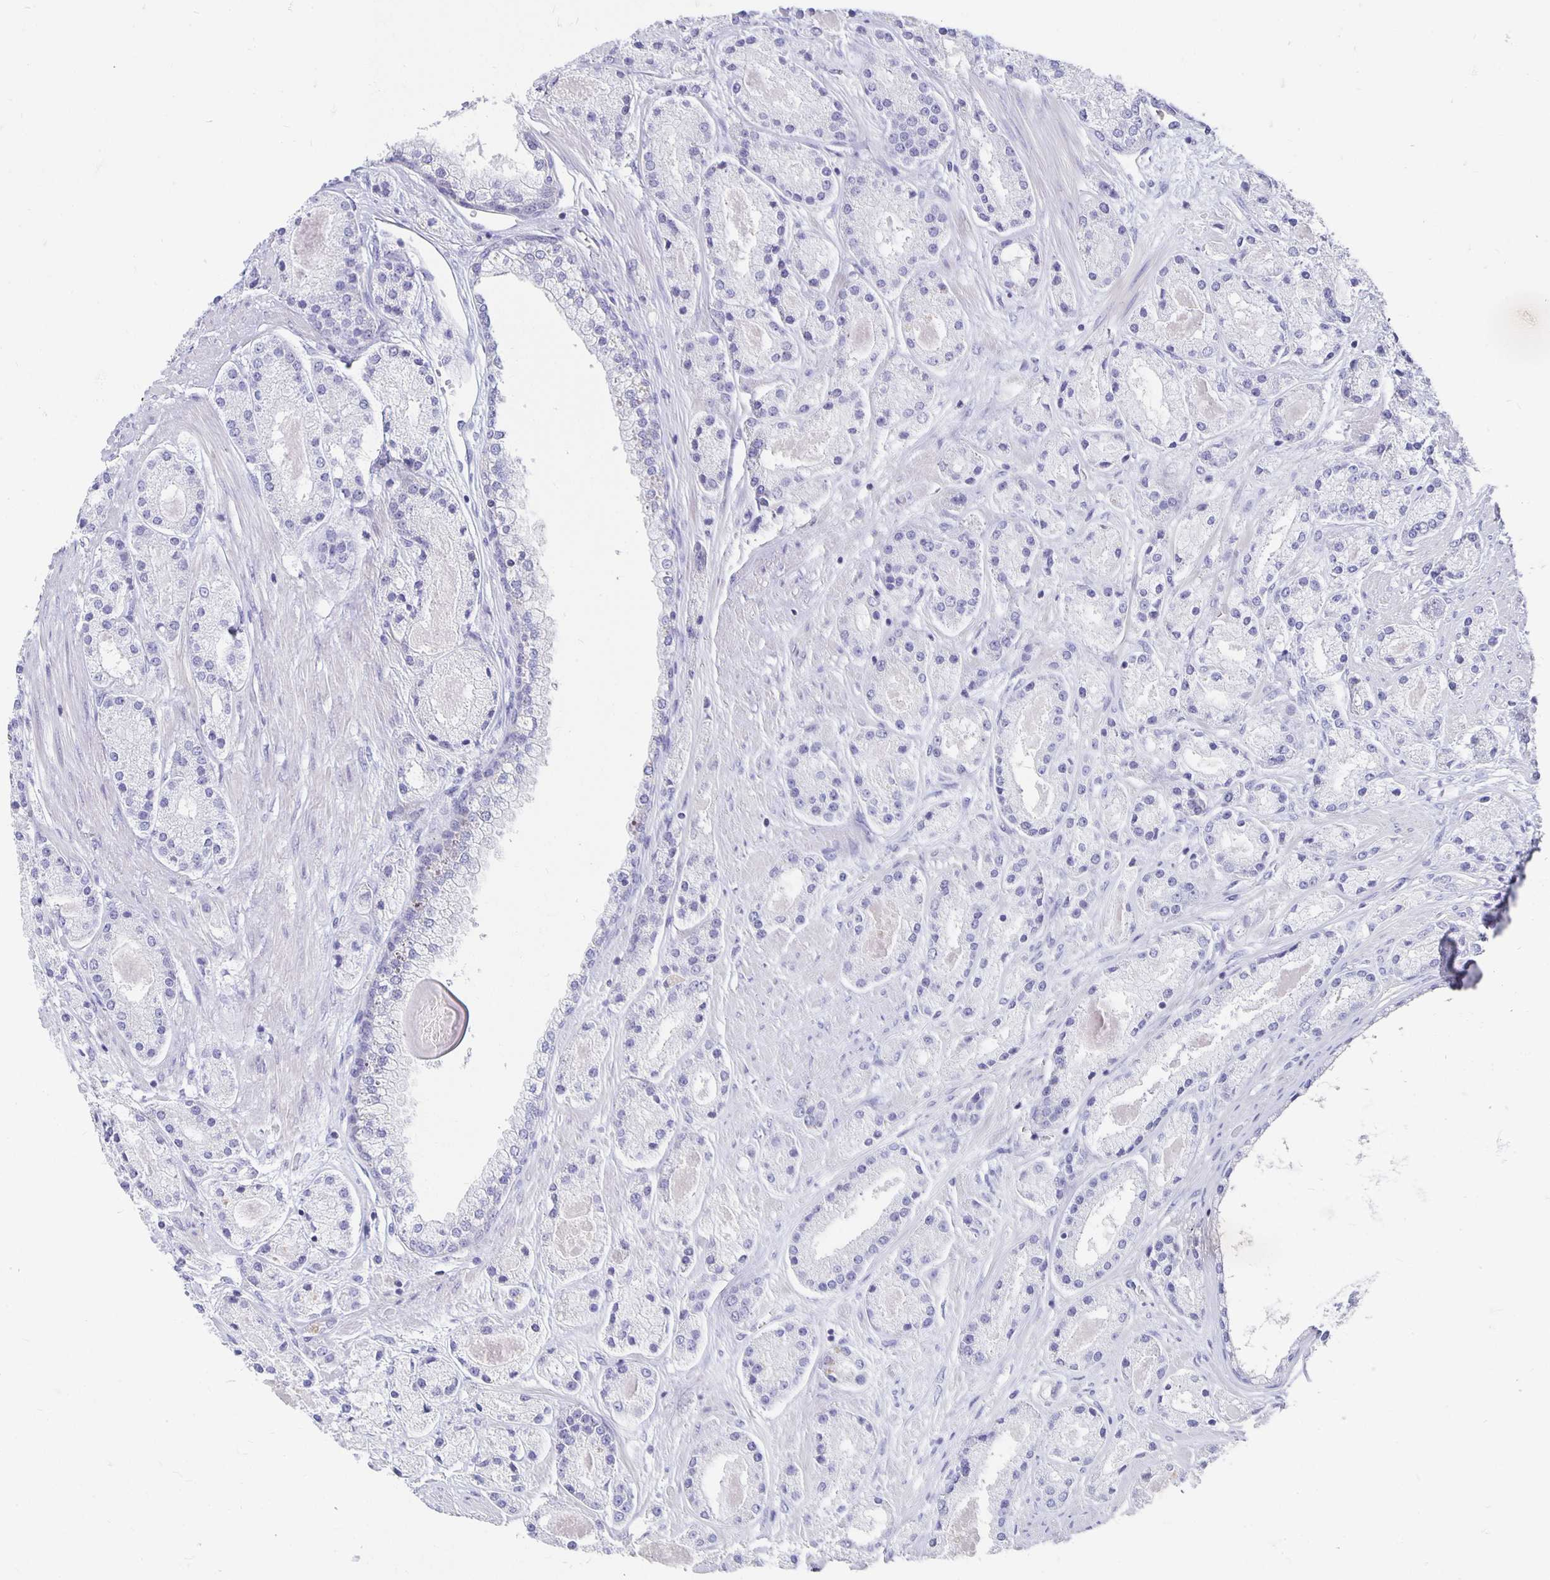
{"staining": {"intensity": "negative", "quantity": "none", "location": "none"}, "tissue": "prostate cancer", "cell_type": "Tumor cells", "image_type": "cancer", "snomed": [{"axis": "morphology", "description": "Adenocarcinoma, High grade"}, {"axis": "topography", "description": "Prostate"}], "caption": "Prostate high-grade adenocarcinoma was stained to show a protein in brown. There is no significant expression in tumor cells.", "gene": "APOB", "patient": {"sex": "male", "age": 67}}